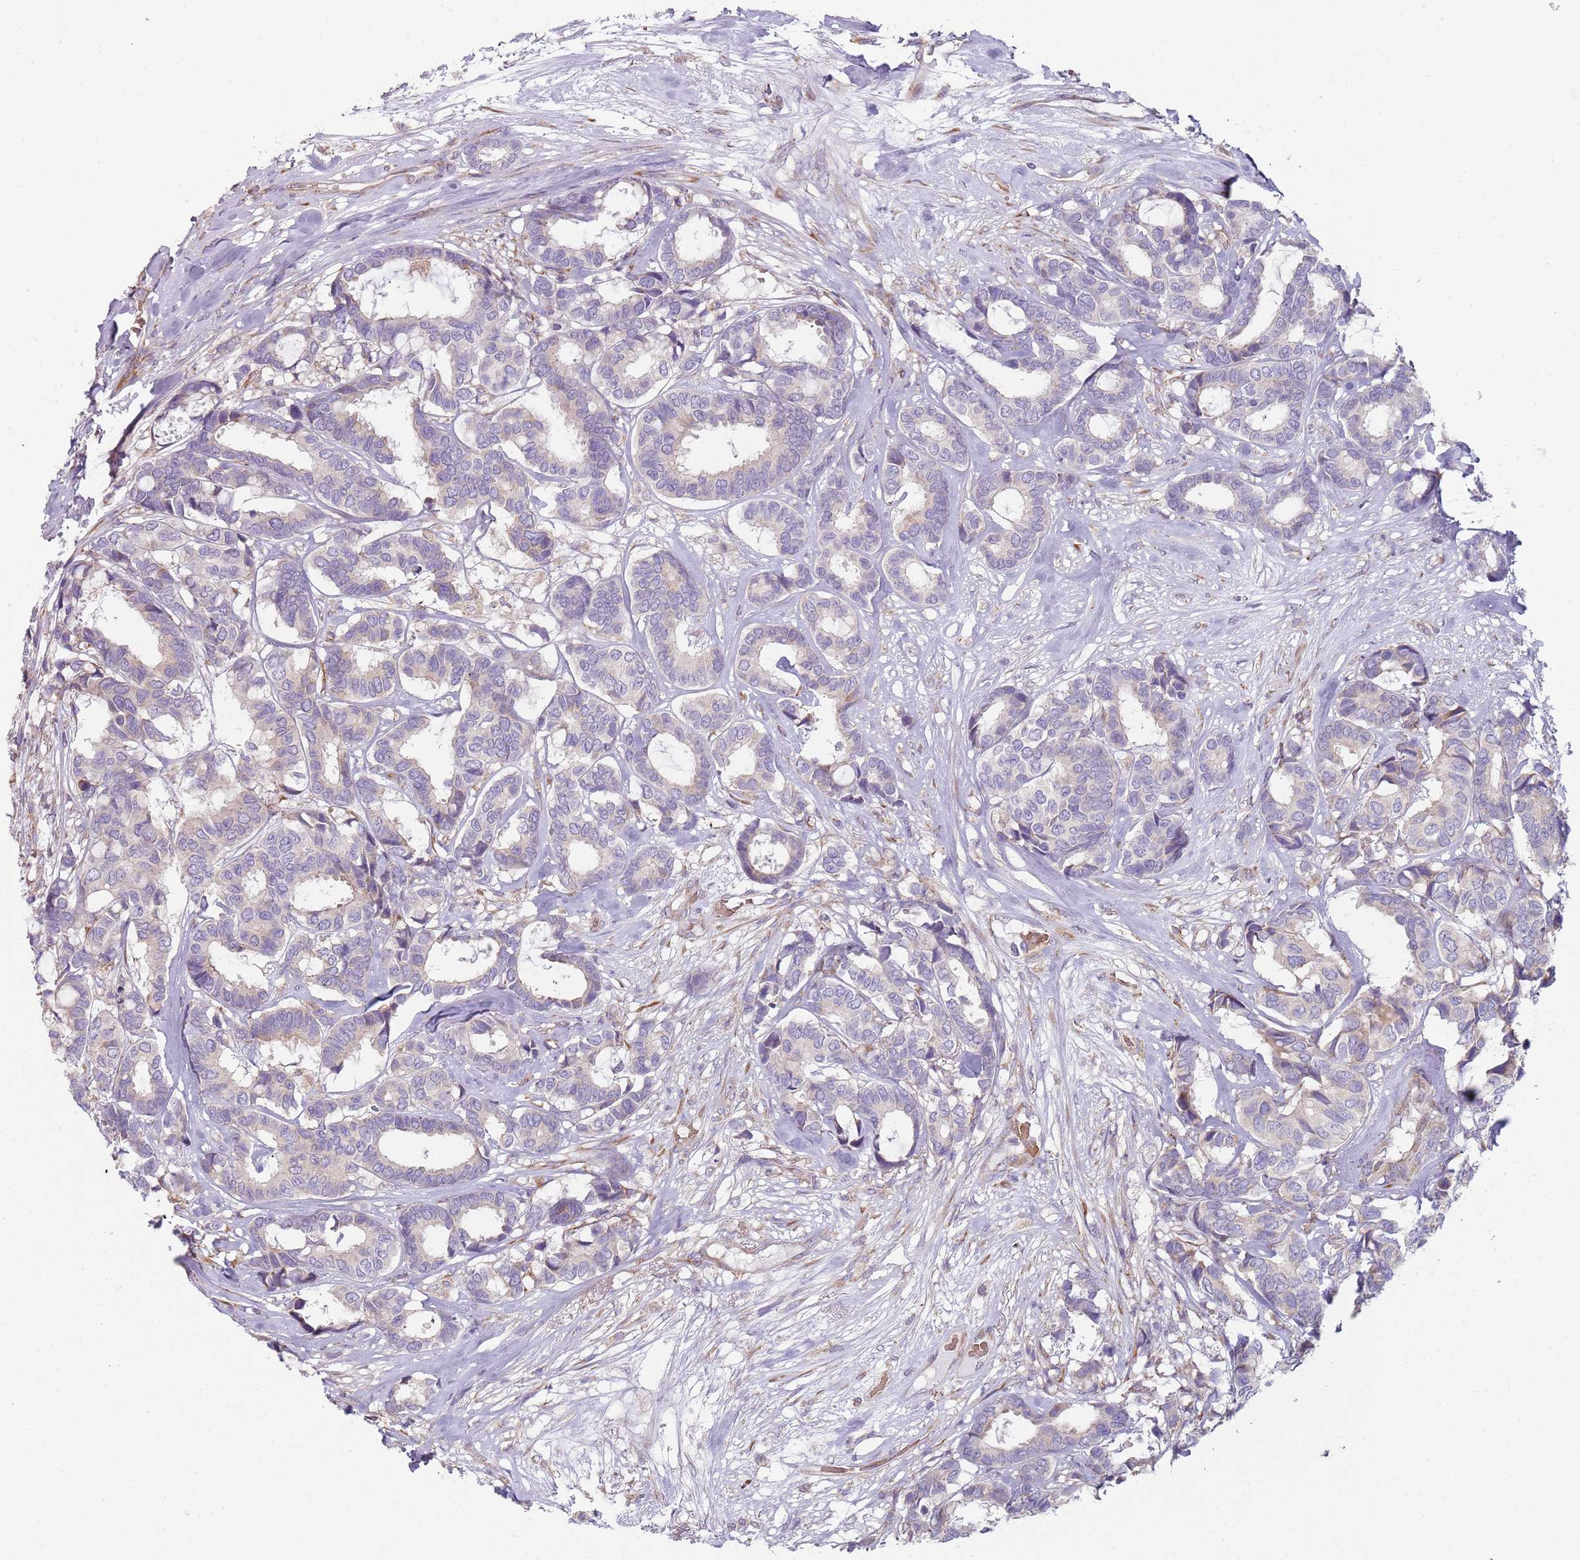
{"staining": {"intensity": "negative", "quantity": "none", "location": "none"}, "tissue": "breast cancer", "cell_type": "Tumor cells", "image_type": "cancer", "snomed": [{"axis": "morphology", "description": "Duct carcinoma"}, {"axis": "topography", "description": "Breast"}], "caption": "An immunohistochemistry photomicrograph of breast invasive ductal carcinoma is shown. There is no staining in tumor cells of breast invasive ductal carcinoma.", "gene": "SPATA2", "patient": {"sex": "female", "age": 87}}